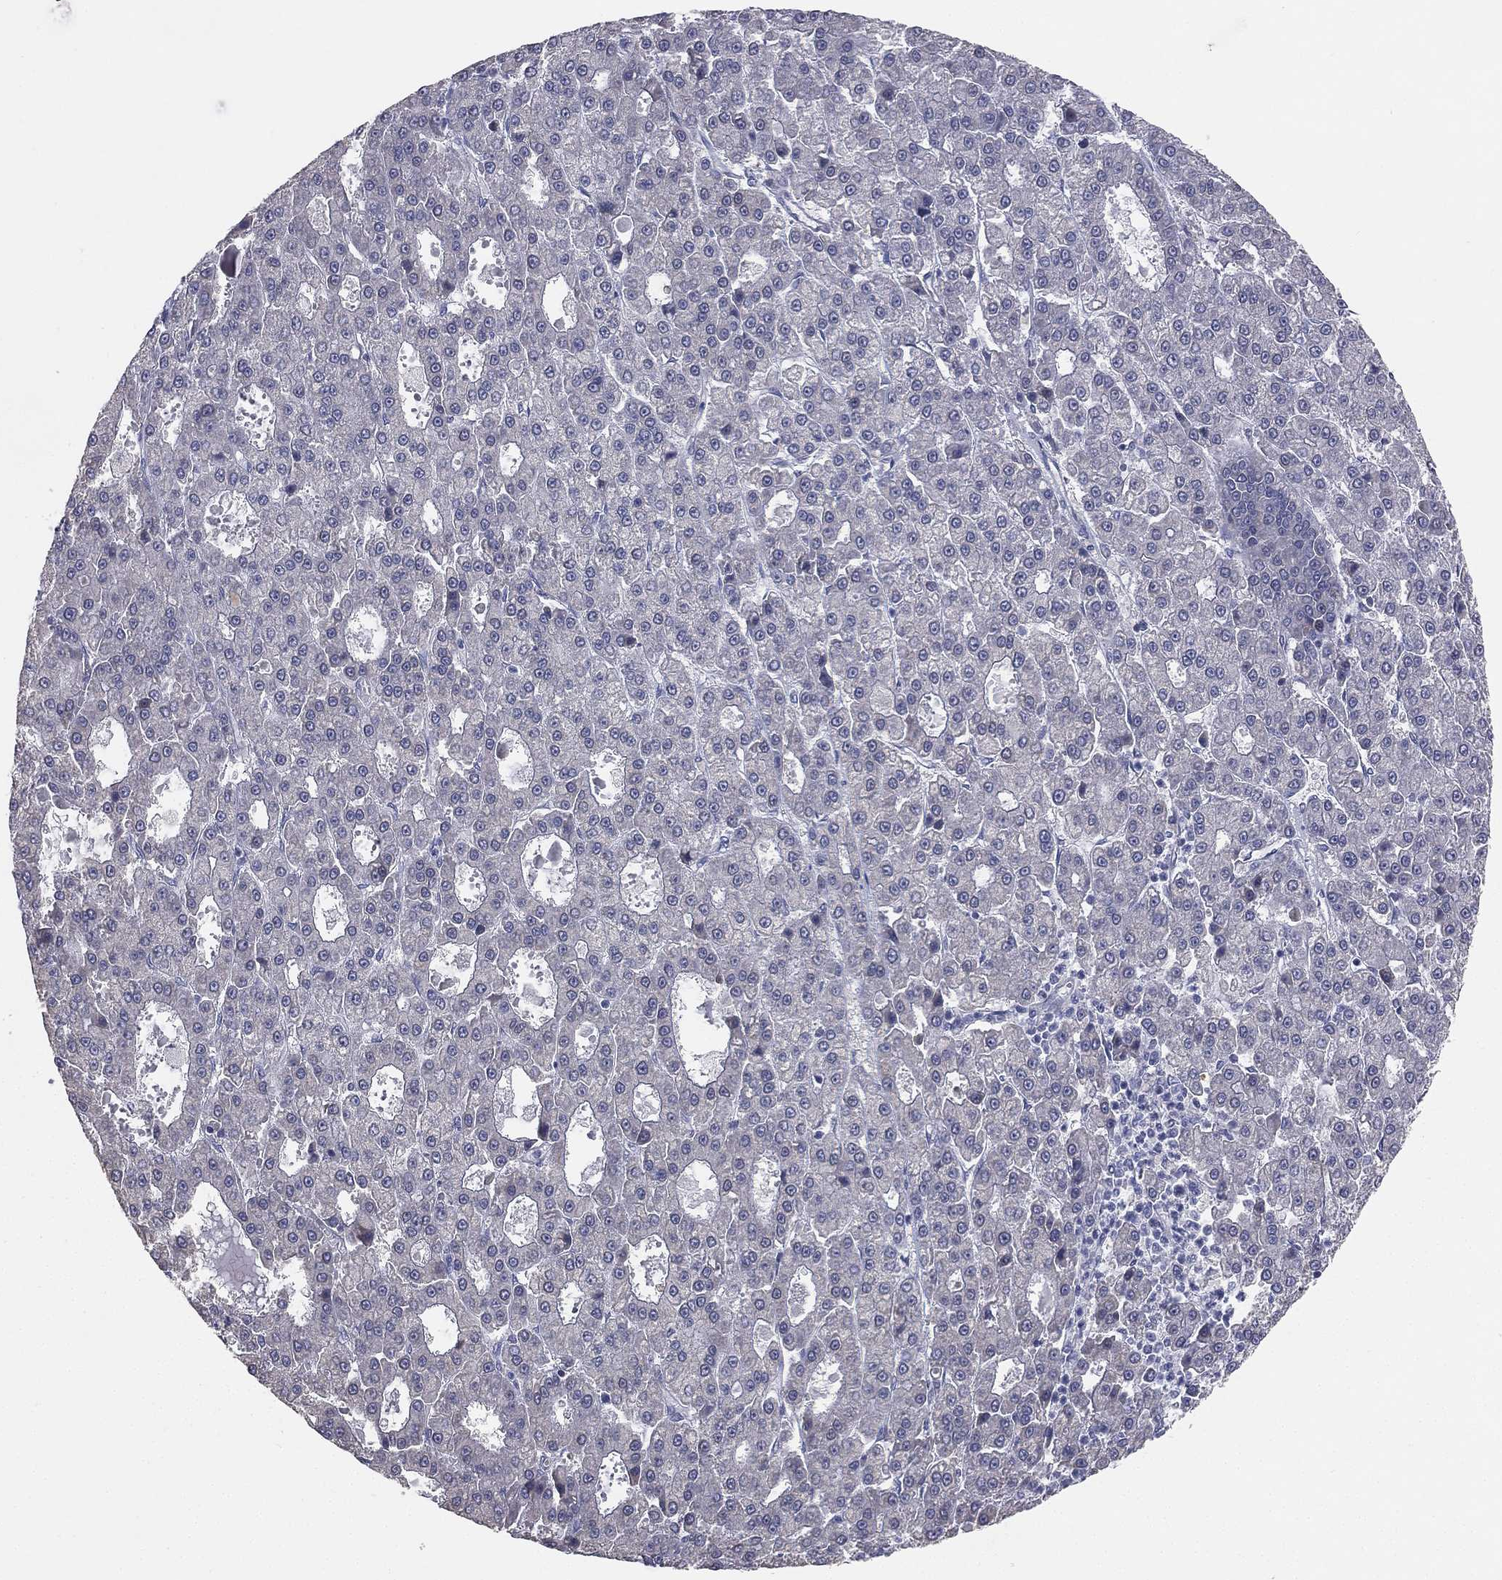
{"staining": {"intensity": "negative", "quantity": "none", "location": "none"}, "tissue": "liver cancer", "cell_type": "Tumor cells", "image_type": "cancer", "snomed": [{"axis": "morphology", "description": "Carcinoma, Hepatocellular, NOS"}, {"axis": "topography", "description": "Liver"}], "caption": "High power microscopy histopathology image of an immunohistochemistry photomicrograph of liver cancer, revealing no significant positivity in tumor cells. (DAB immunohistochemistry (IHC) with hematoxylin counter stain).", "gene": "DMKN", "patient": {"sex": "male", "age": 70}}